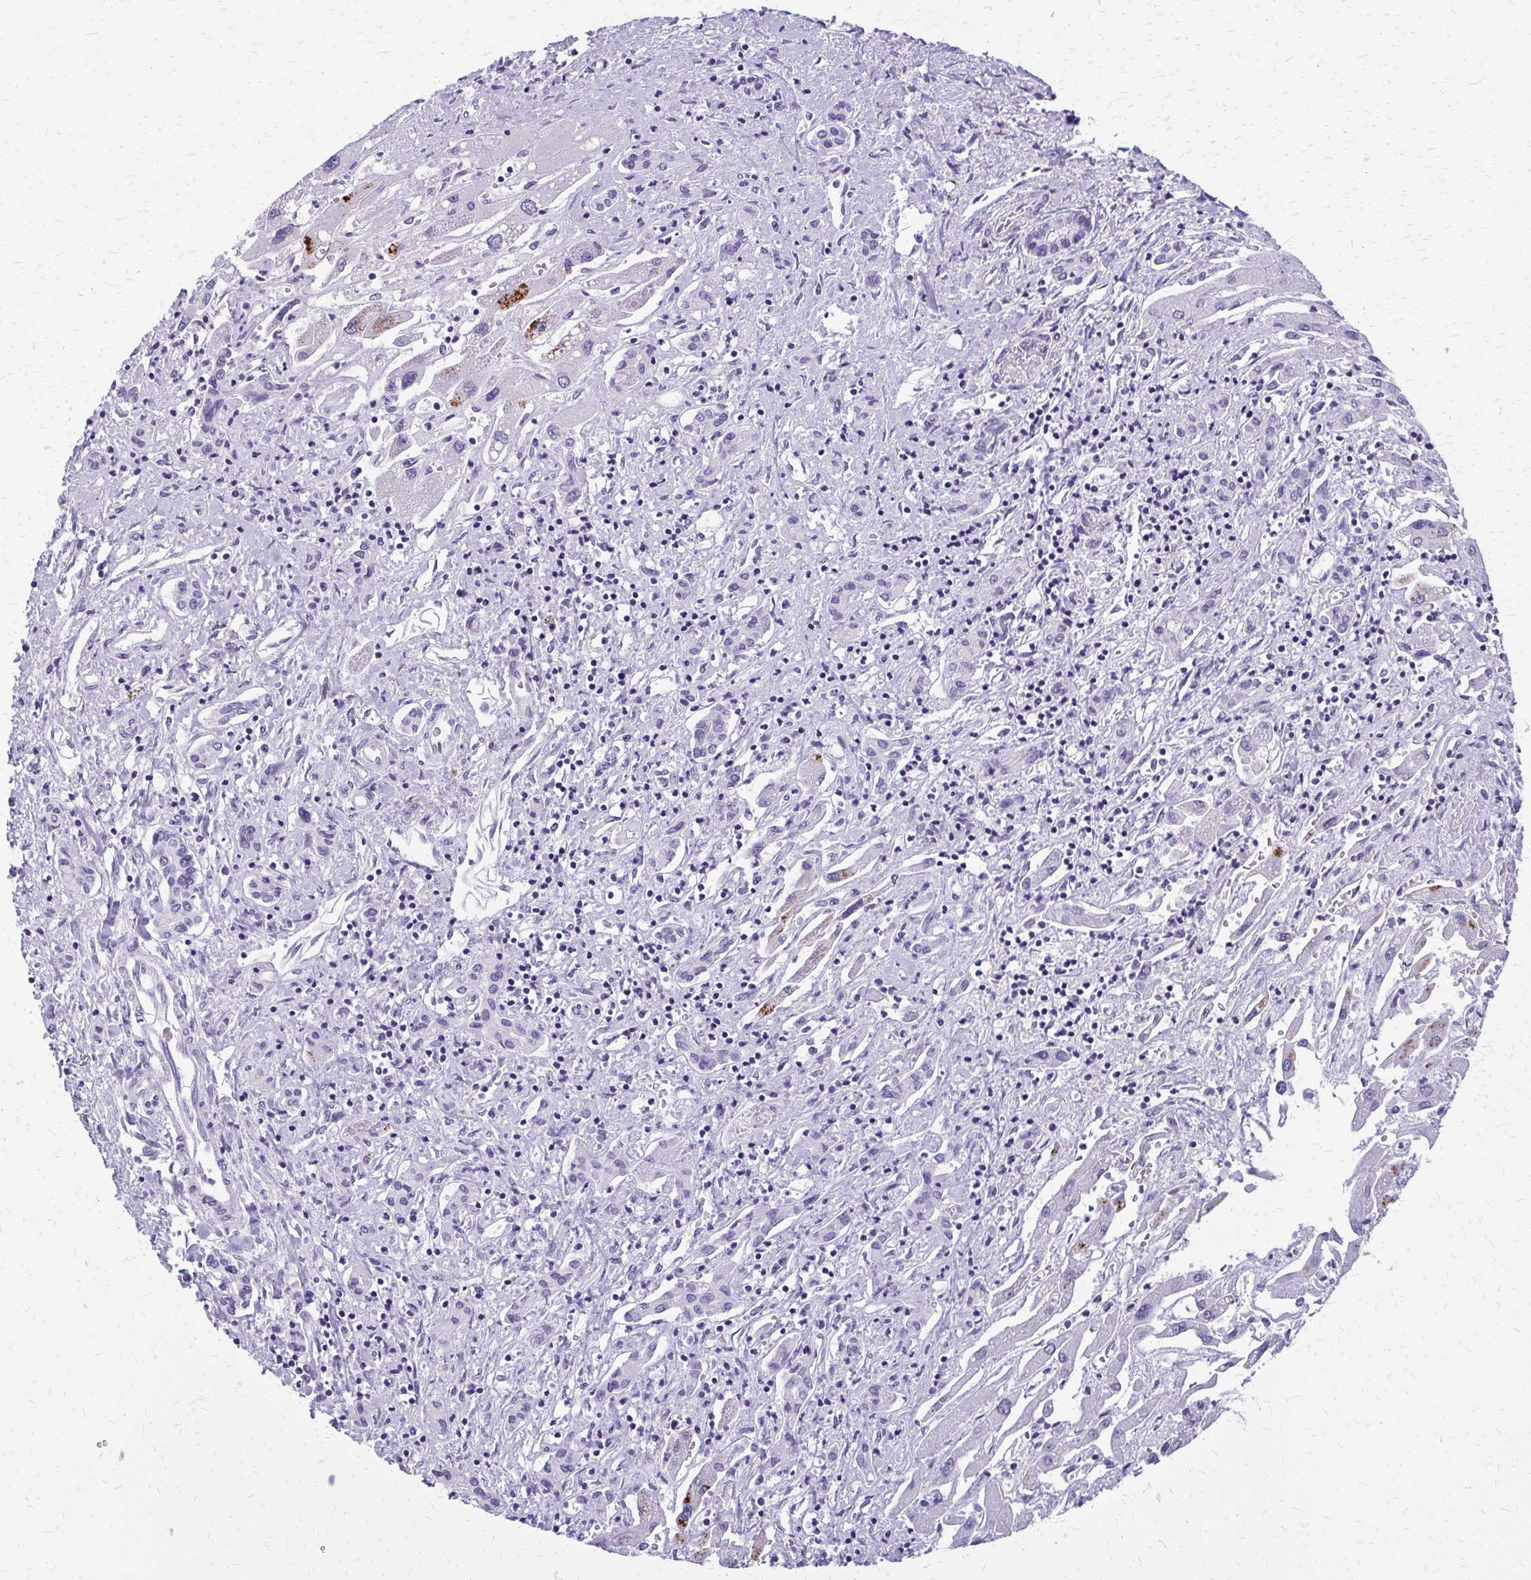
{"staining": {"intensity": "negative", "quantity": "none", "location": "none"}, "tissue": "liver cancer", "cell_type": "Tumor cells", "image_type": "cancer", "snomed": [{"axis": "morphology", "description": "Carcinoma, Hepatocellular, NOS"}, {"axis": "topography", "description": "Liver"}], "caption": "Immunohistochemistry image of human liver cancer (hepatocellular carcinoma) stained for a protein (brown), which reveals no expression in tumor cells.", "gene": "FAM162B", "patient": {"sex": "male", "age": 73}}